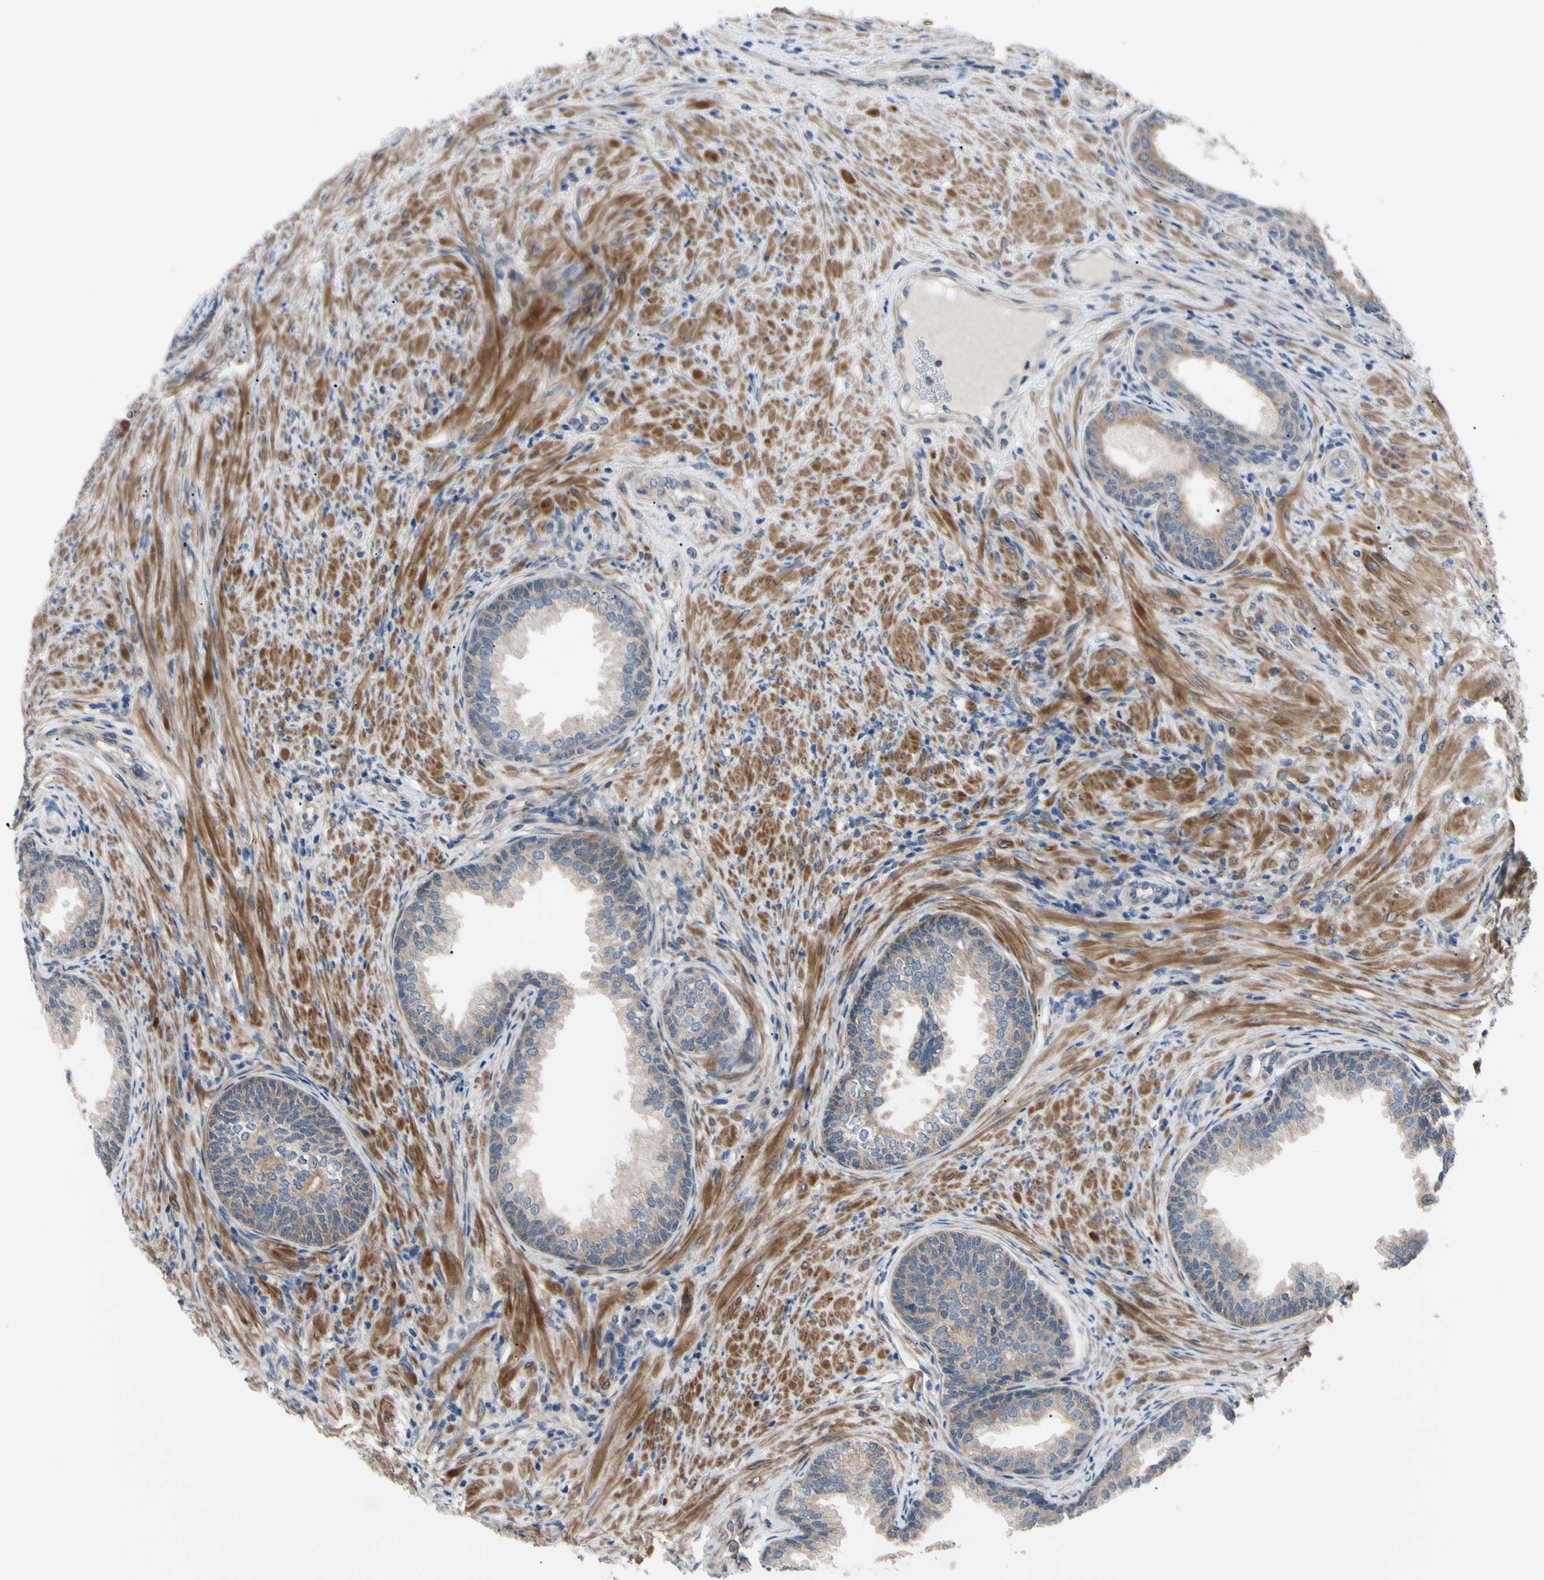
{"staining": {"intensity": "weak", "quantity": ">75%", "location": "cytoplasmic/membranous"}, "tissue": "prostate", "cell_type": "Glandular cells", "image_type": "normal", "snomed": [{"axis": "morphology", "description": "Normal tissue, NOS"}, {"axis": "topography", "description": "Prostate"}], "caption": "Immunohistochemistry micrograph of benign prostate stained for a protein (brown), which shows low levels of weak cytoplasmic/membranous staining in about >75% of glandular cells.", "gene": "SVIL", "patient": {"sex": "male", "age": 76}}